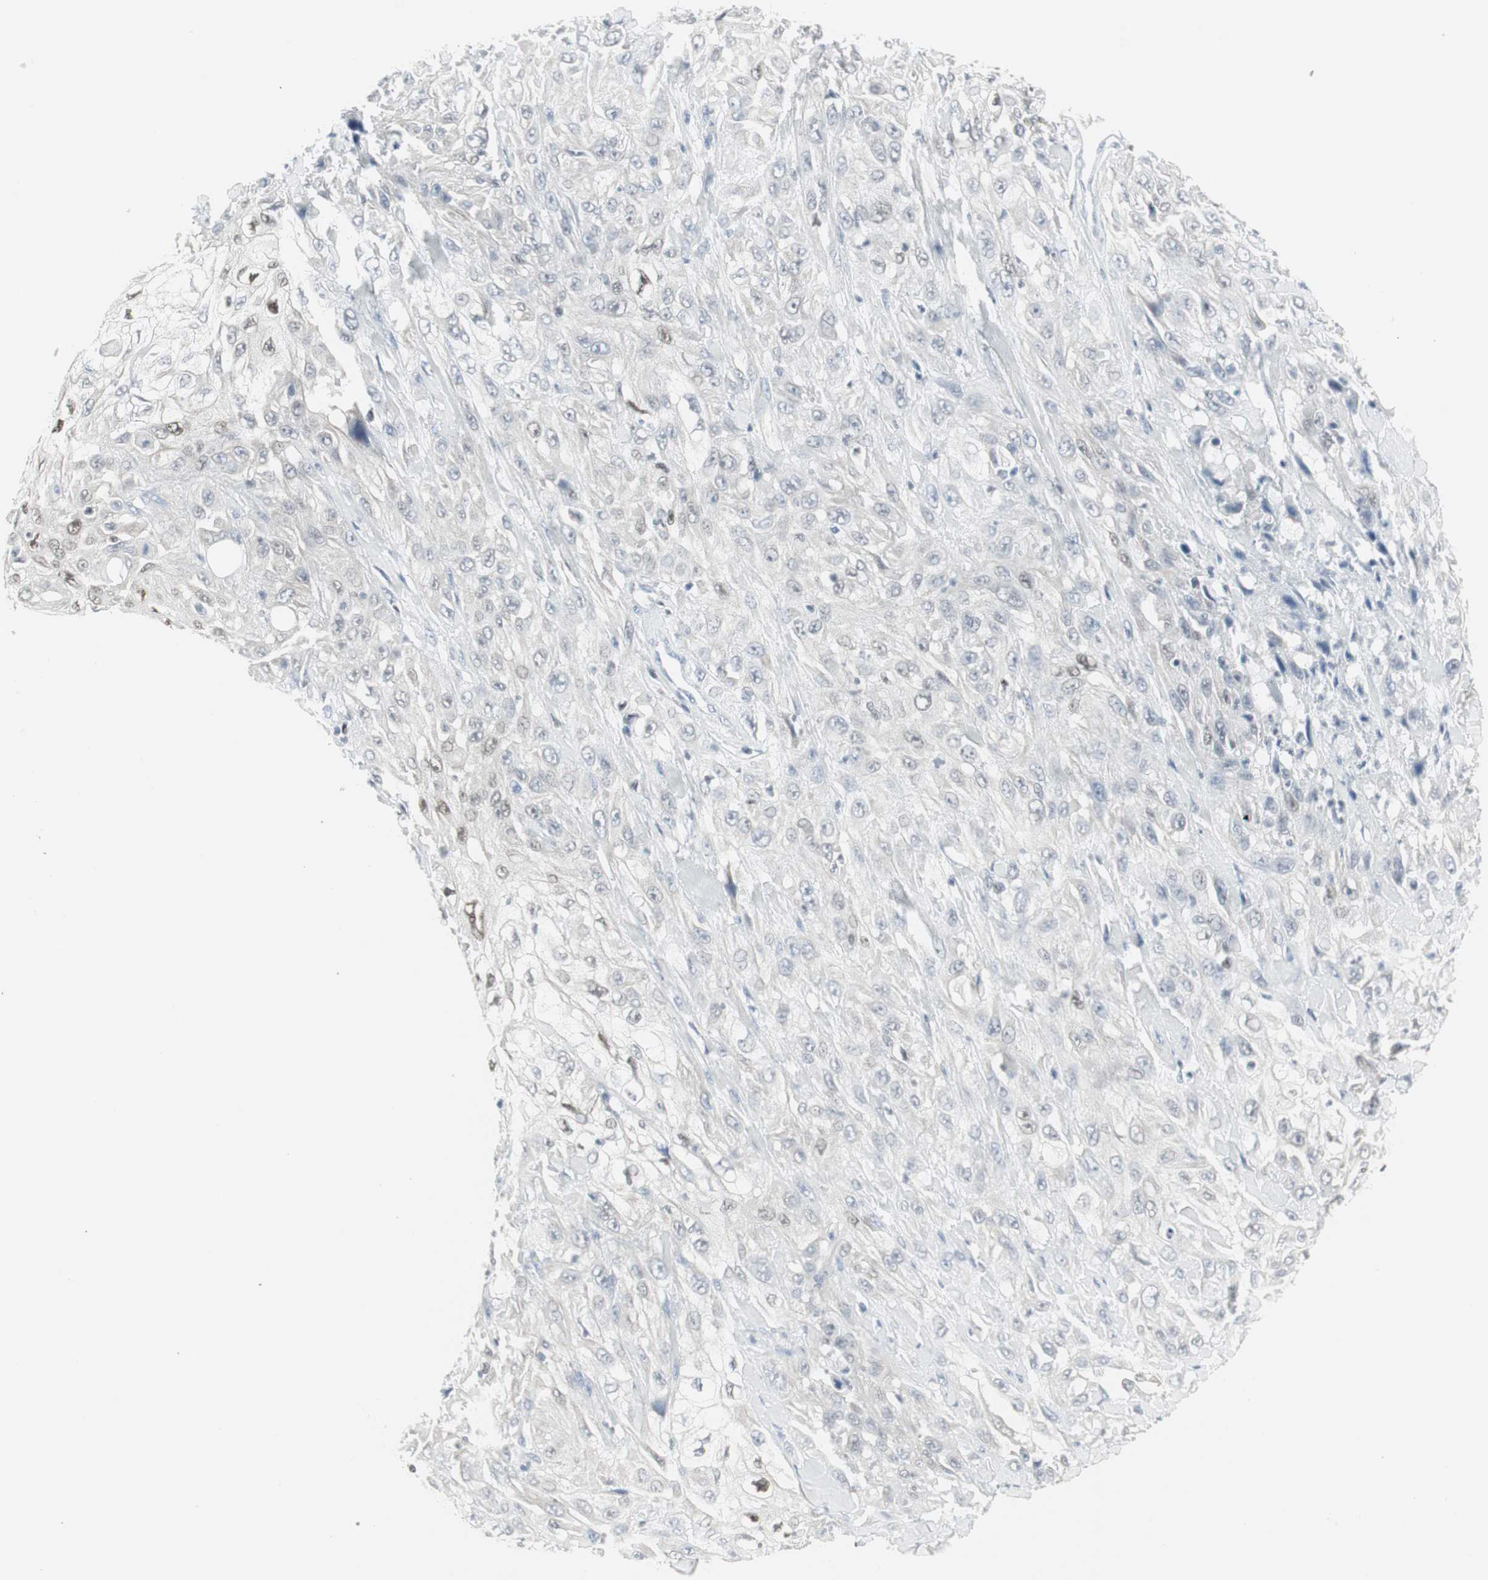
{"staining": {"intensity": "moderate", "quantity": "<25%", "location": "nuclear"}, "tissue": "skin cancer", "cell_type": "Tumor cells", "image_type": "cancer", "snomed": [{"axis": "morphology", "description": "Squamous cell carcinoma, NOS"}, {"axis": "morphology", "description": "Squamous cell carcinoma, metastatic, NOS"}, {"axis": "topography", "description": "Skin"}, {"axis": "topography", "description": "Lymph node"}], "caption": "Protein staining shows moderate nuclear positivity in about <25% of tumor cells in skin cancer. Using DAB (brown) and hematoxylin (blue) stains, captured at high magnification using brightfield microscopy.", "gene": "ZBTB7B", "patient": {"sex": "male", "age": 75}}